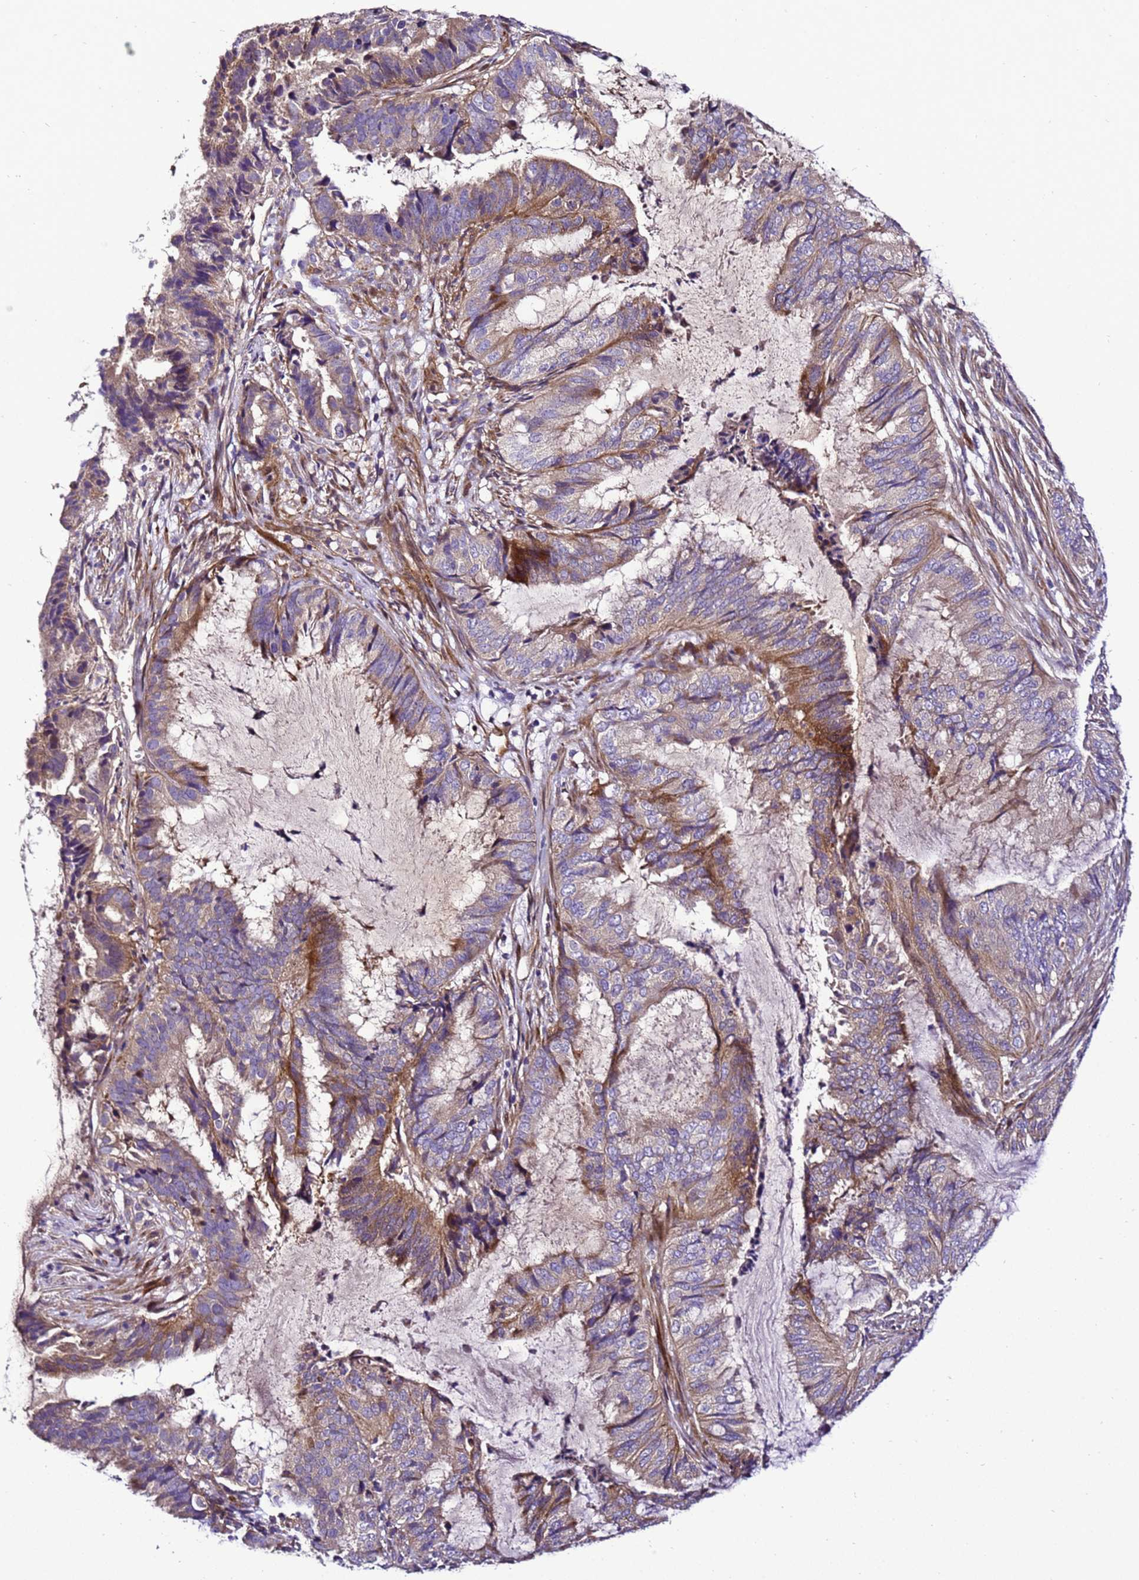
{"staining": {"intensity": "moderate", "quantity": "<25%", "location": "cytoplasmic/membranous"}, "tissue": "endometrial cancer", "cell_type": "Tumor cells", "image_type": "cancer", "snomed": [{"axis": "morphology", "description": "Adenocarcinoma, NOS"}, {"axis": "topography", "description": "Endometrium"}], "caption": "Moderate cytoplasmic/membranous expression is appreciated in approximately <25% of tumor cells in adenocarcinoma (endometrial).", "gene": "ZNF417", "patient": {"sex": "female", "age": 51}}